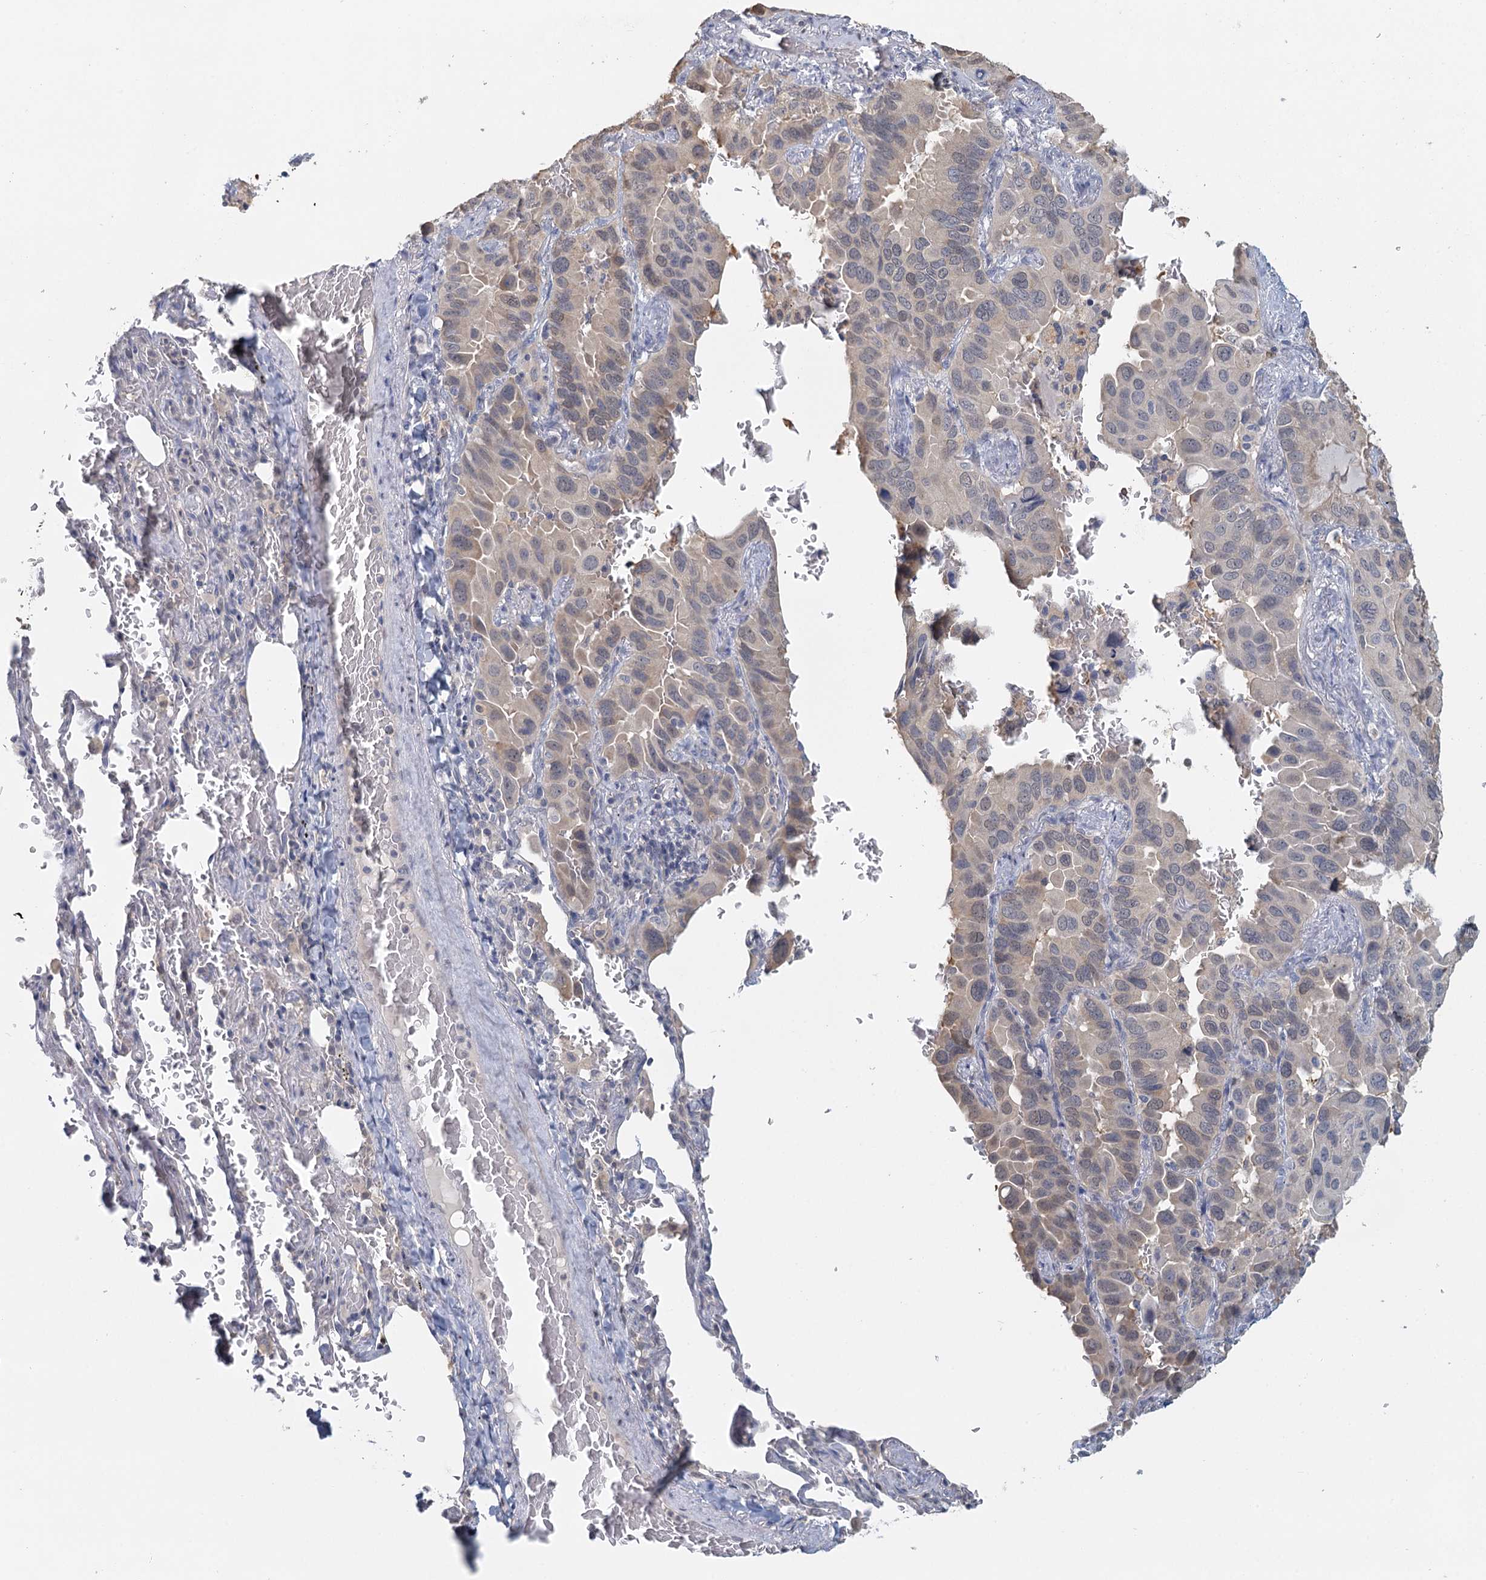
{"staining": {"intensity": "weak", "quantity": "<25%", "location": "cytoplasmic/membranous,nuclear"}, "tissue": "lung cancer", "cell_type": "Tumor cells", "image_type": "cancer", "snomed": [{"axis": "morphology", "description": "Adenocarcinoma, NOS"}, {"axis": "topography", "description": "Lung"}], "caption": "Immunohistochemical staining of human lung adenocarcinoma reveals no significant expression in tumor cells. (DAB IHC with hematoxylin counter stain).", "gene": "MYO7B", "patient": {"sex": "male", "age": 64}}